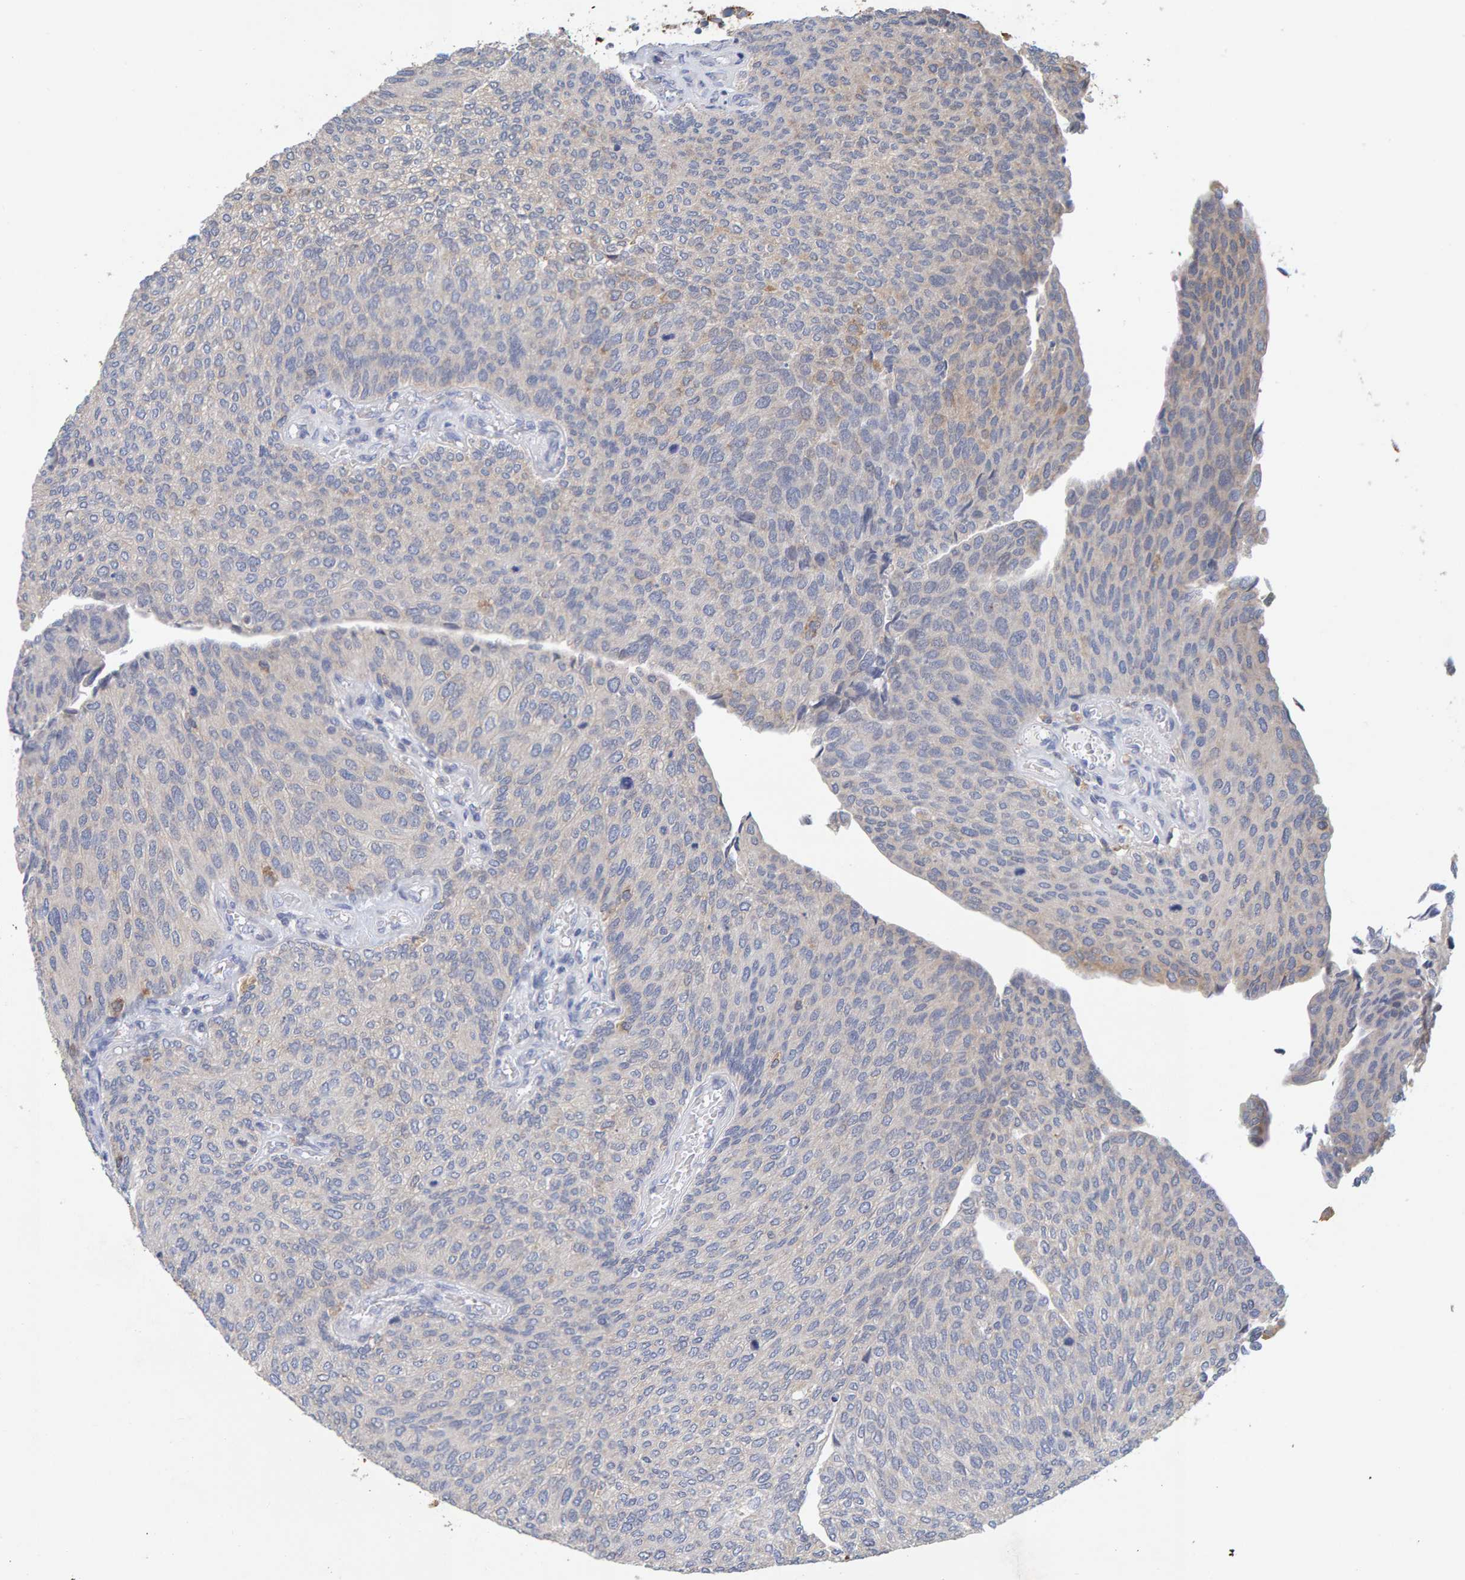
{"staining": {"intensity": "weak", "quantity": "<25%", "location": "cytoplasmic/membranous"}, "tissue": "urothelial cancer", "cell_type": "Tumor cells", "image_type": "cancer", "snomed": [{"axis": "morphology", "description": "Urothelial carcinoma, Low grade"}, {"axis": "topography", "description": "Urinary bladder"}], "caption": "This histopathology image is of urothelial cancer stained with IHC to label a protein in brown with the nuclei are counter-stained blue. There is no expression in tumor cells.", "gene": "SGPL1", "patient": {"sex": "female", "age": 79}}